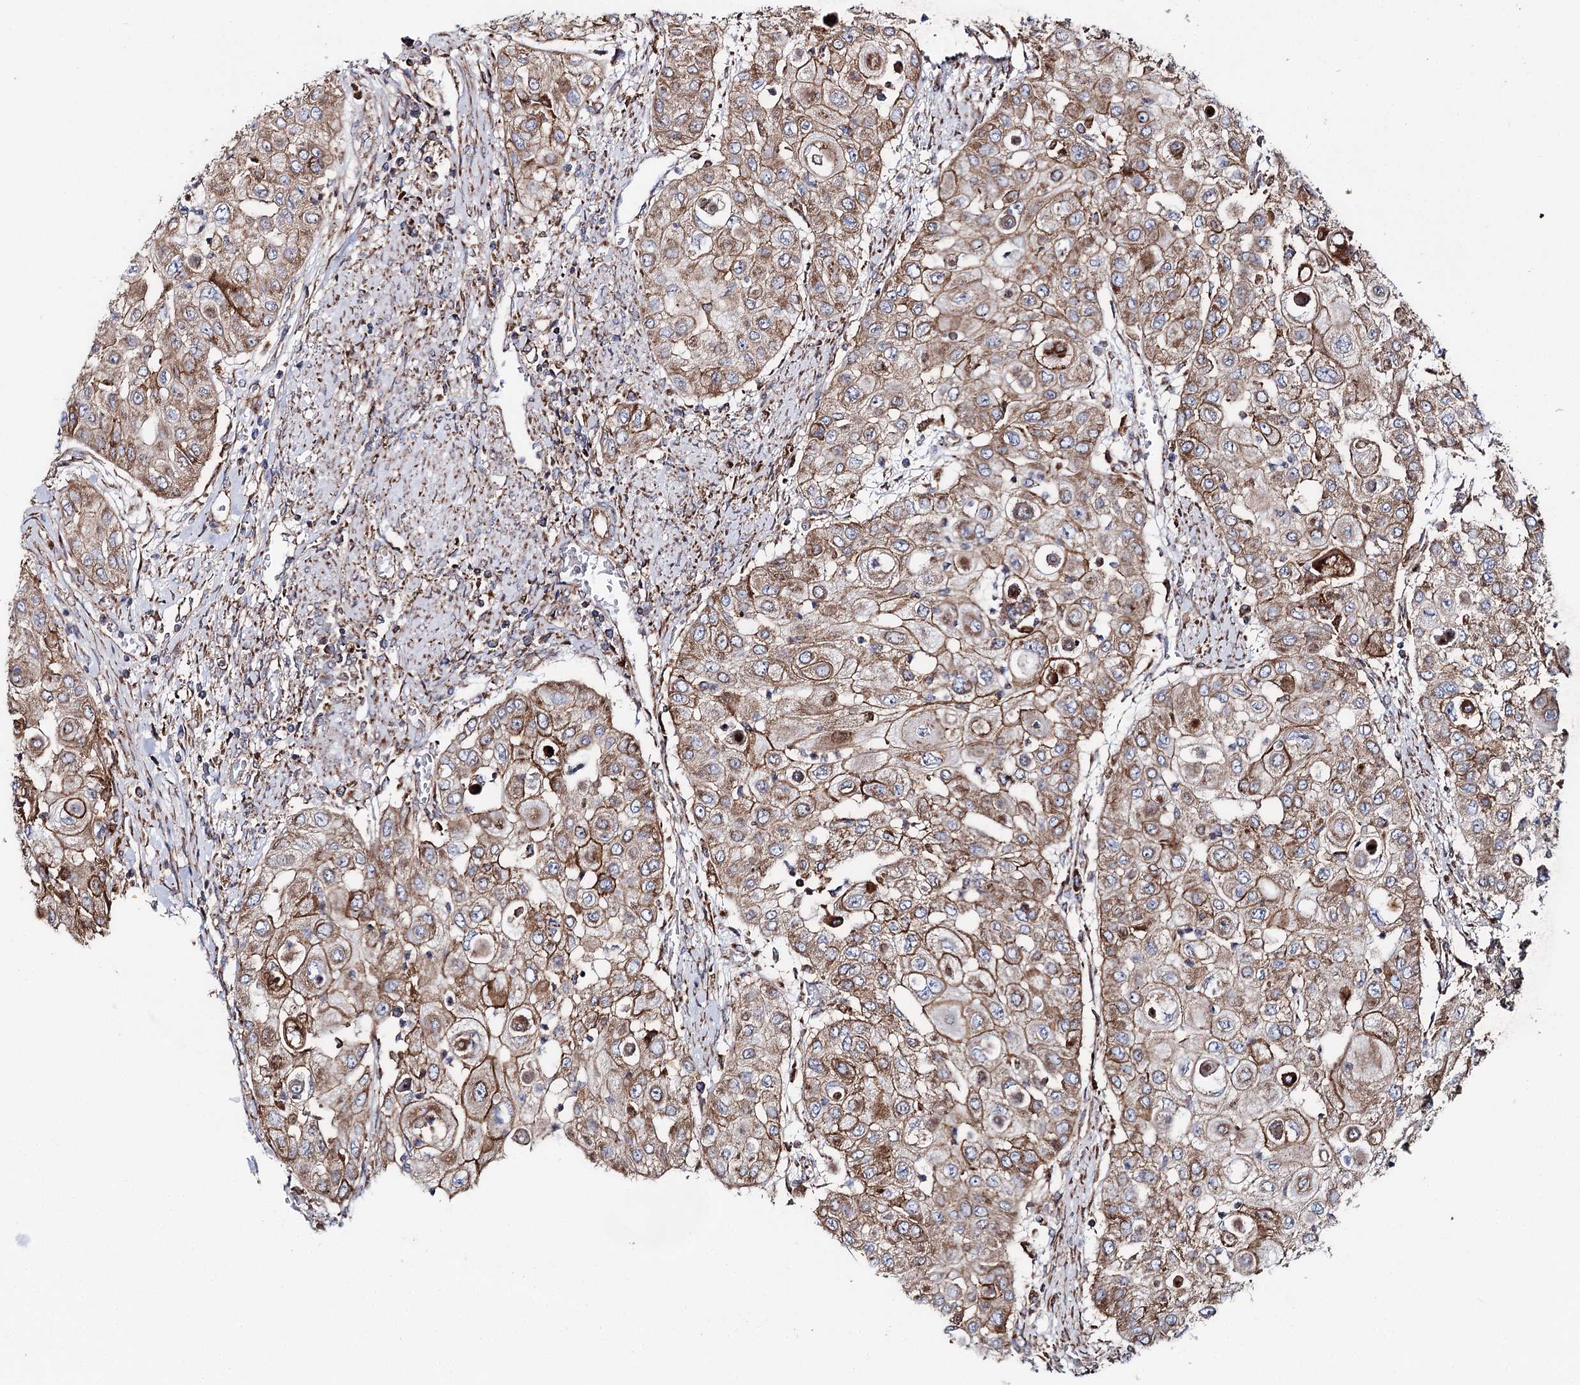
{"staining": {"intensity": "moderate", "quantity": ">75%", "location": "cytoplasmic/membranous"}, "tissue": "urothelial cancer", "cell_type": "Tumor cells", "image_type": "cancer", "snomed": [{"axis": "morphology", "description": "Urothelial carcinoma, High grade"}, {"axis": "topography", "description": "Urinary bladder"}], "caption": "Immunohistochemistry (IHC) (DAB) staining of urothelial carcinoma (high-grade) shows moderate cytoplasmic/membranous protein staining in about >75% of tumor cells.", "gene": "MSANTD2", "patient": {"sex": "female", "age": 79}}